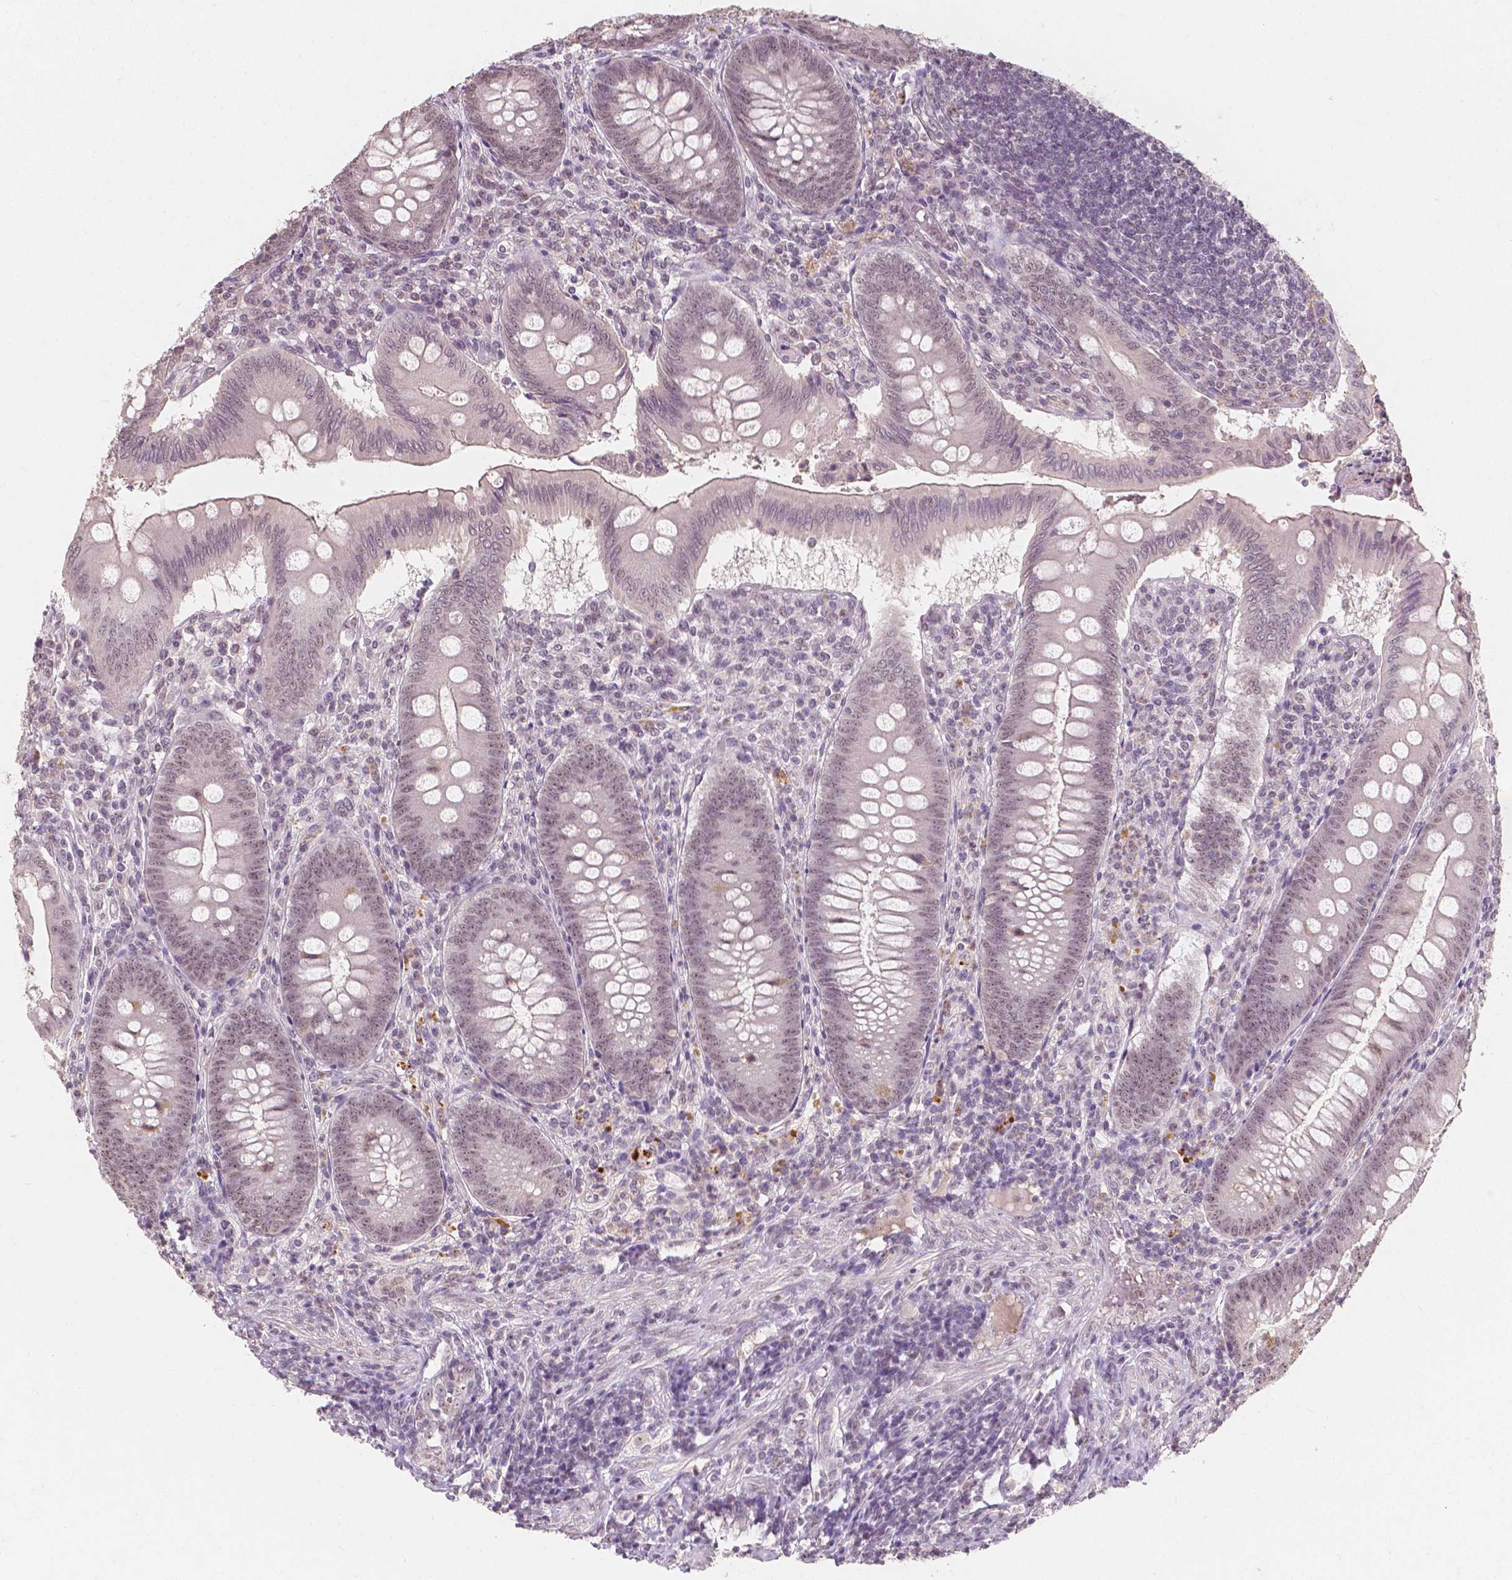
{"staining": {"intensity": "weak", "quantity": "25%-75%", "location": "nuclear"}, "tissue": "appendix", "cell_type": "Glandular cells", "image_type": "normal", "snomed": [{"axis": "morphology", "description": "Normal tissue, NOS"}, {"axis": "morphology", "description": "Inflammation, NOS"}, {"axis": "topography", "description": "Appendix"}], "caption": "Approximately 25%-75% of glandular cells in benign appendix display weak nuclear protein staining as visualized by brown immunohistochemical staining.", "gene": "NOLC1", "patient": {"sex": "male", "age": 16}}